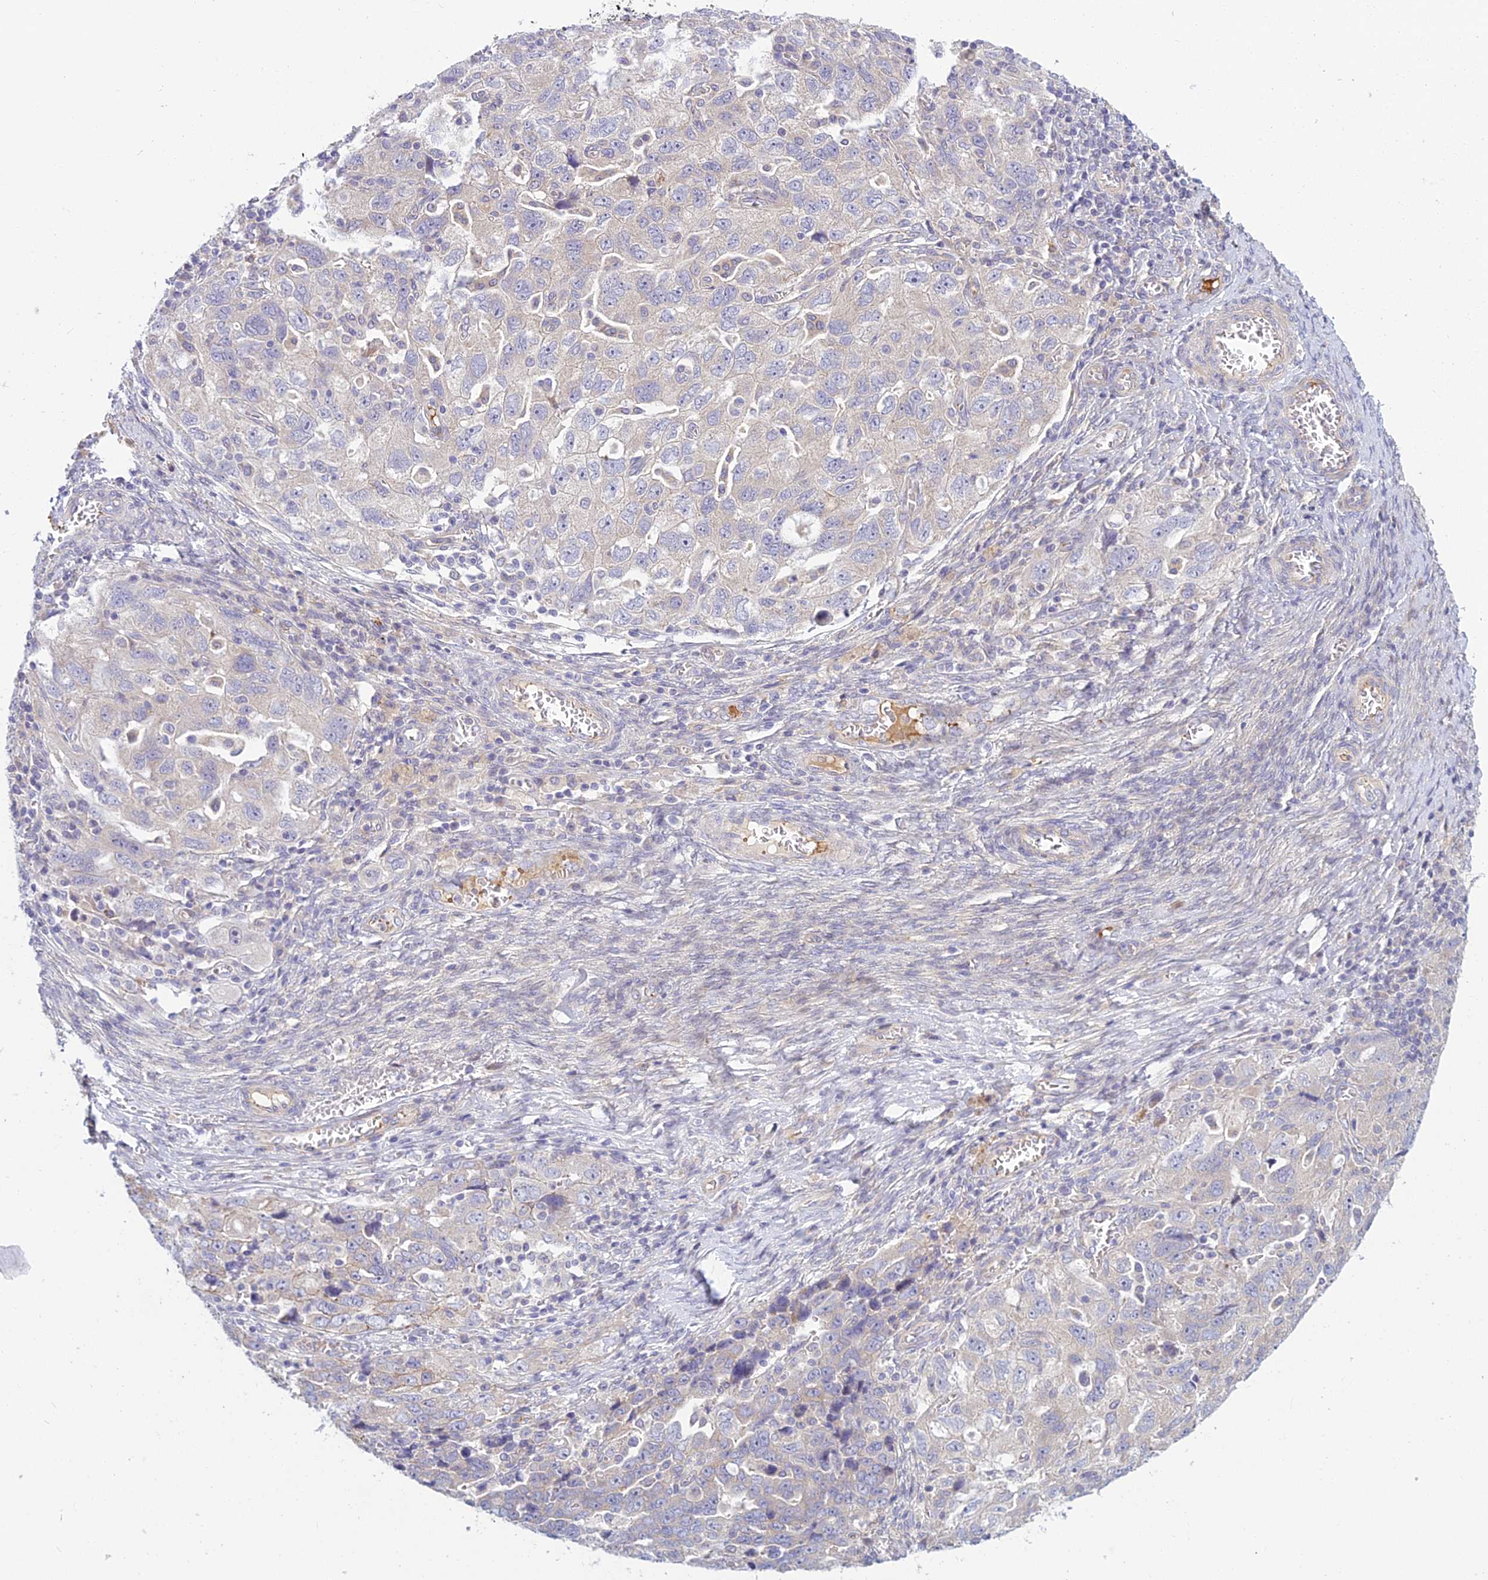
{"staining": {"intensity": "negative", "quantity": "none", "location": "none"}, "tissue": "ovarian cancer", "cell_type": "Tumor cells", "image_type": "cancer", "snomed": [{"axis": "morphology", "description": "Carcinoma, NOS"}, {"axis": "morphology", "description": "Cystadenocarcinoma, serous, NOS"}, {"axis": "topography", "description": "Ovary"}], "caption": "The immunohistochemistry (IHC) histopathology image has no significant staining in tumor cells of ovarian cancer tissue.", "gene": "DUS2", "patient": {"sex": "female", "age": 69}}